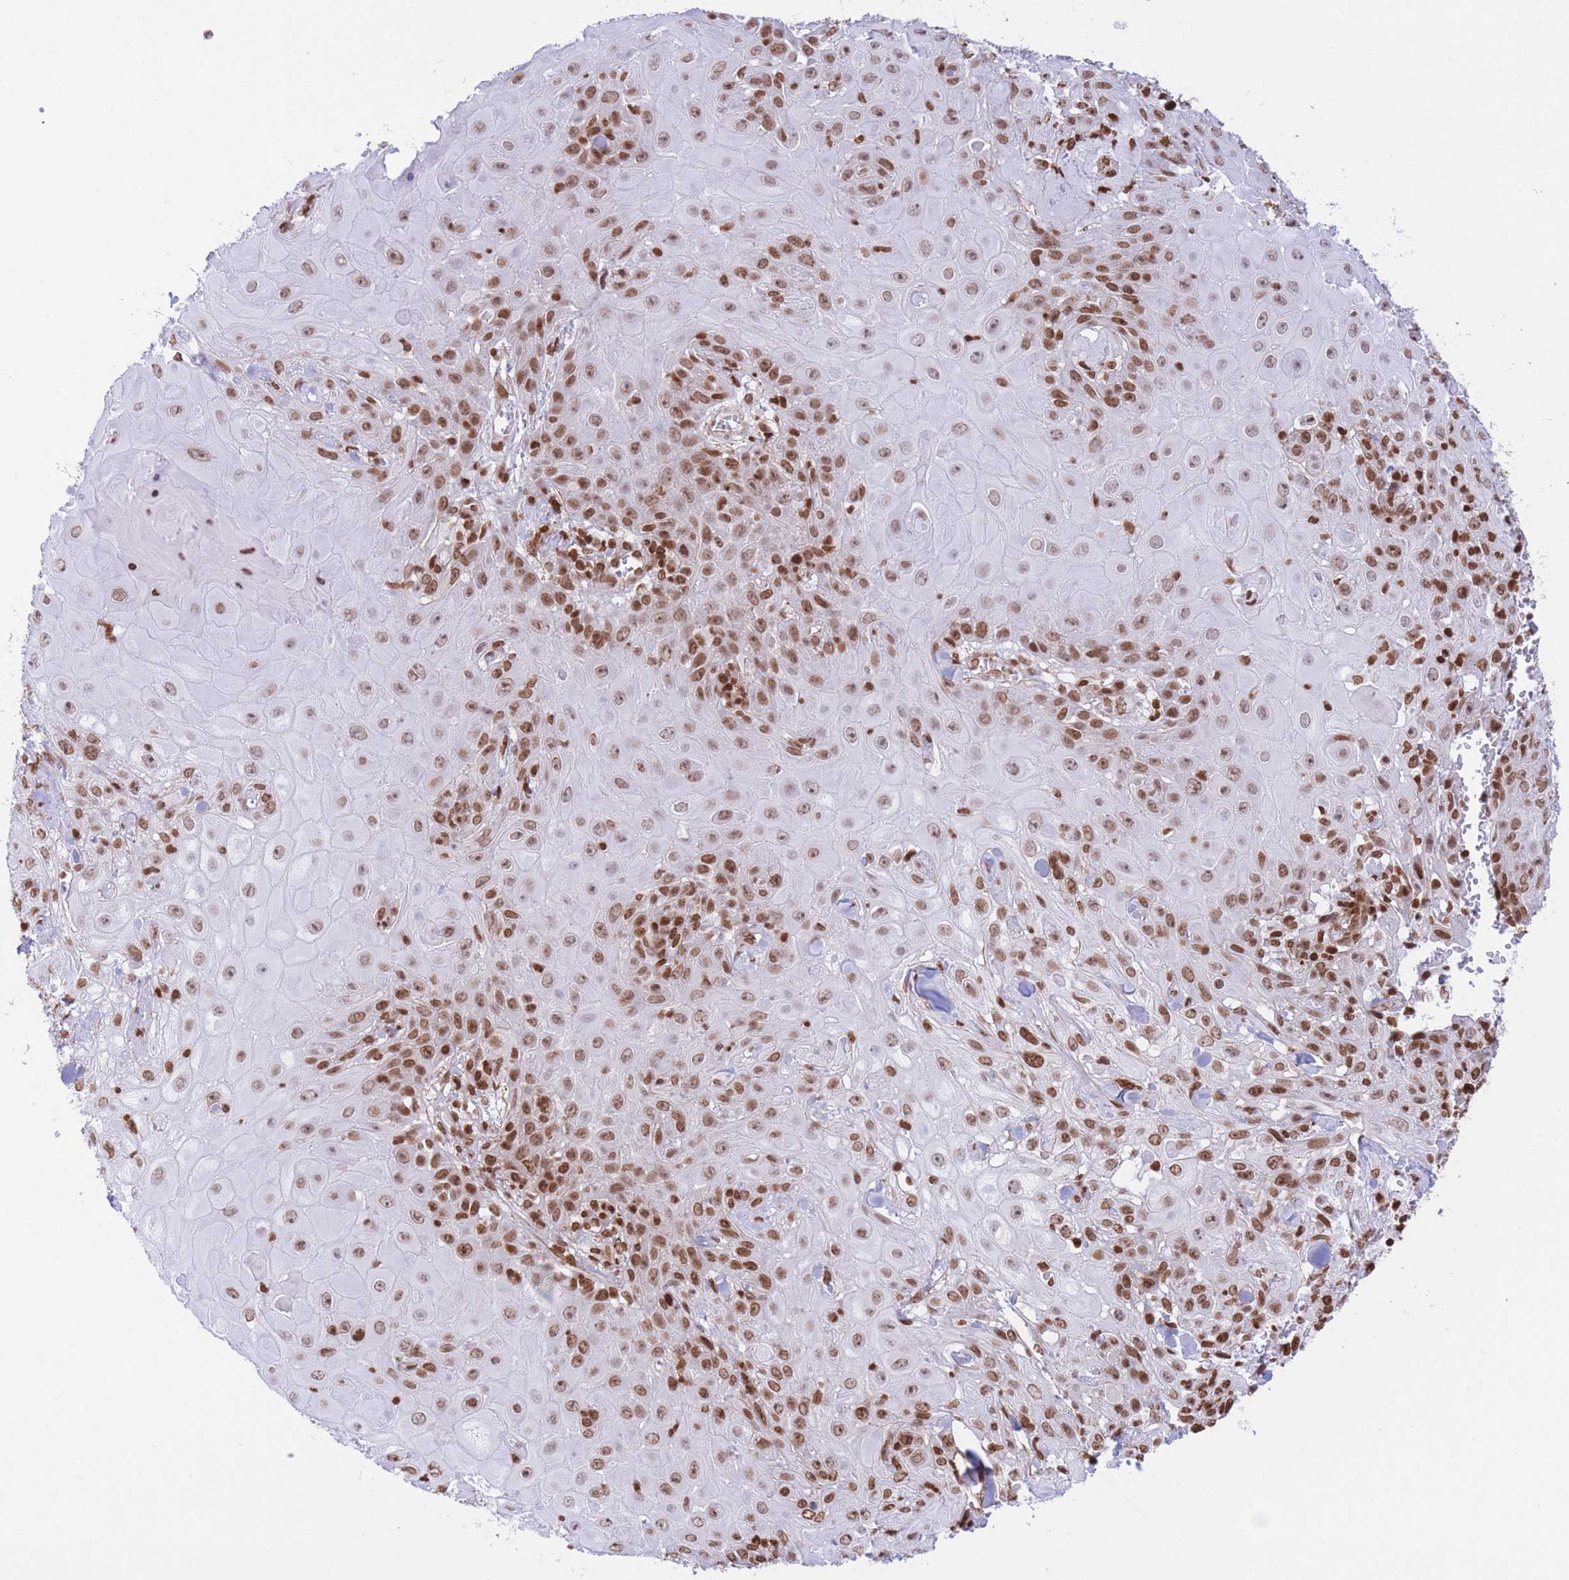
{"staining": {"intensity": "moderate", "quantity": ">75%", "location": "nuclear"}, "tissue": "skin cancer", "cell_type": "Tumor cells", "image_type": "cancer", "snomed": [{"axis": "morphology", "description": "Normal tissue, NOS"}, {"axis": "morphology", "description": "Squamous cell carcinoma, NOS"}, {"axis": "topography", "description": "Skin"}, {"axis": "topography", "description": "Cartilage tissue"}], "caption": "Skin squamous cell carcinoma stained with DAB (3,3'-diaminobenzidine) IHC shows medium levels of moderate nuclear expression in approximately >75% of tumor cells.", "gene": "H2BC11", "patient": {"sex": "female", "age": 79}}